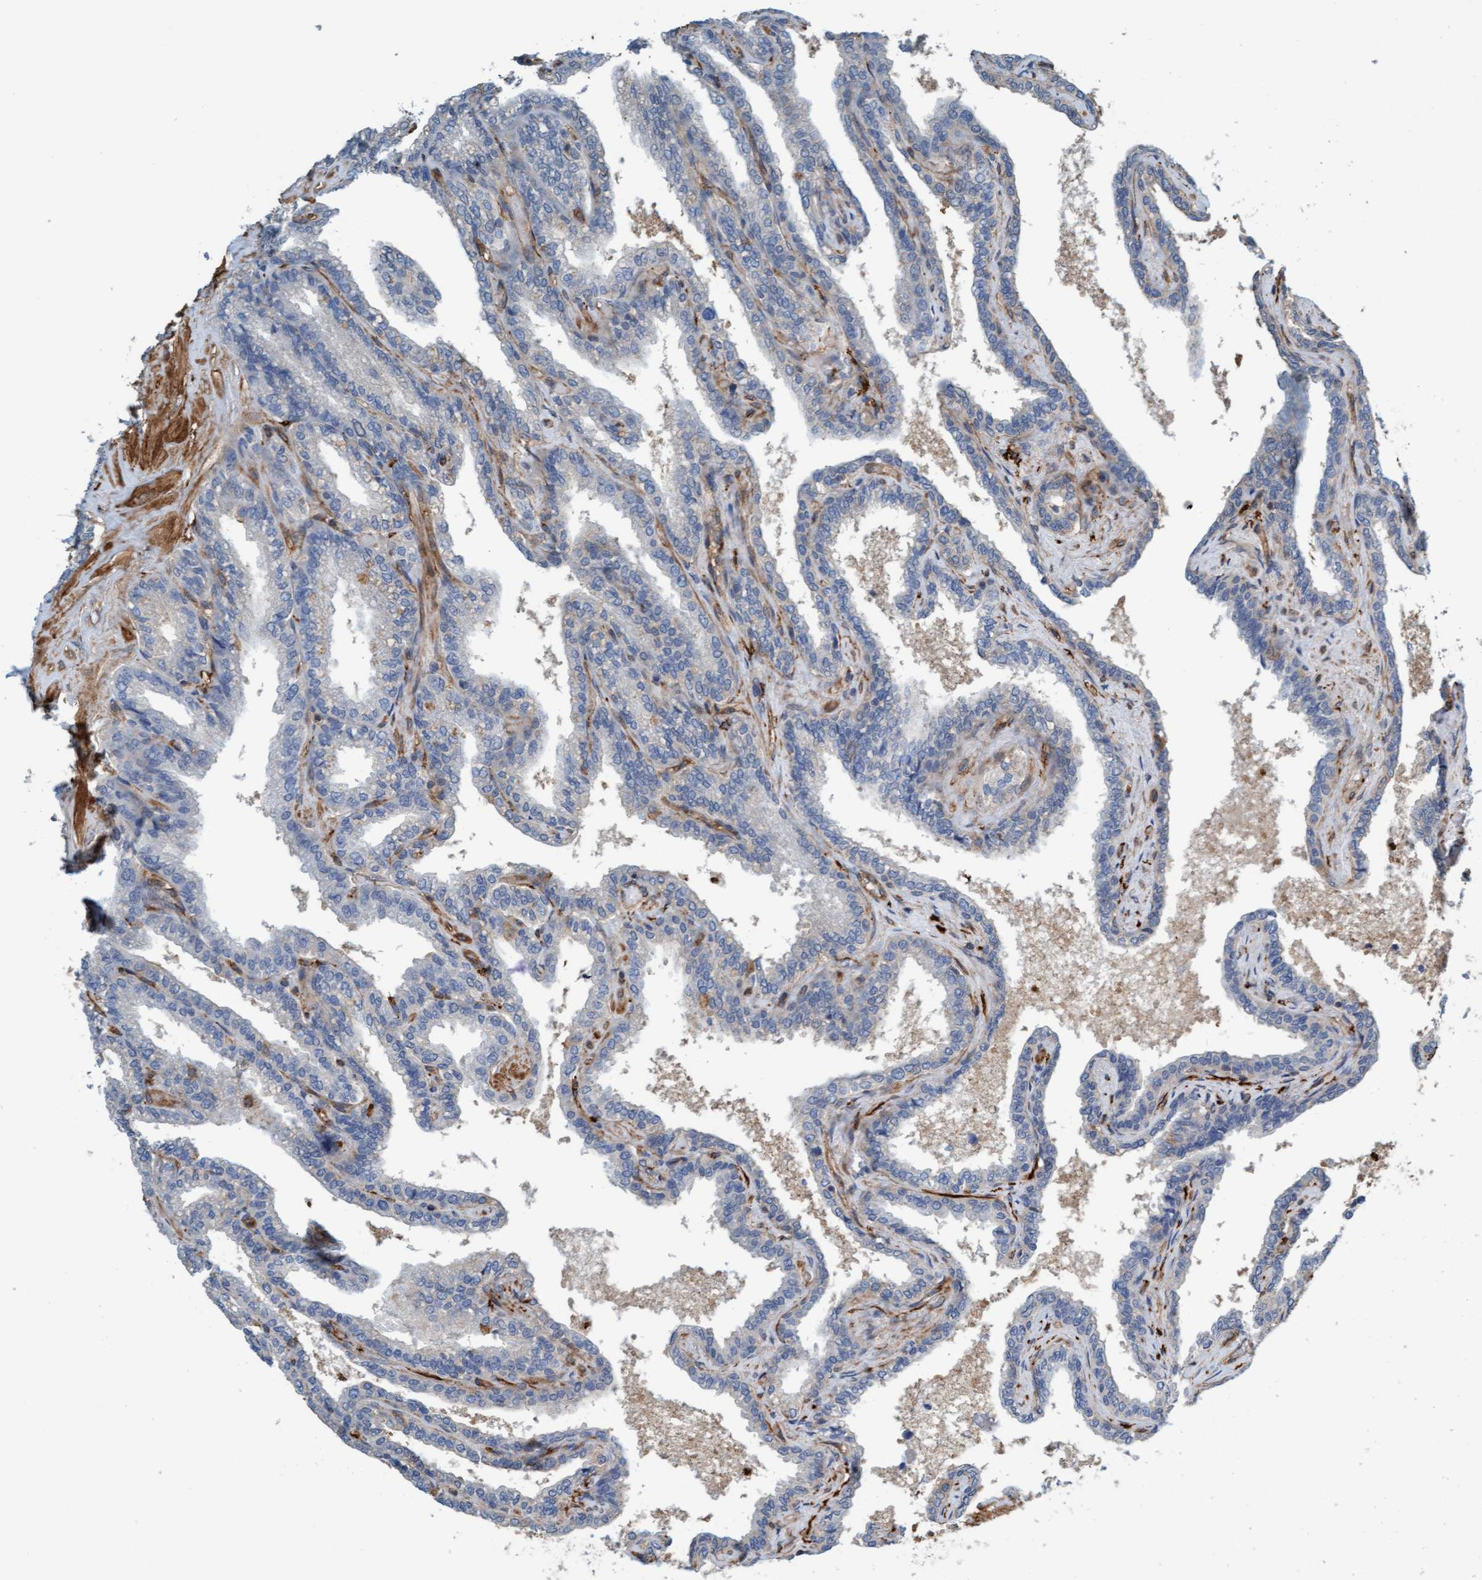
{"staining": {"intensity": "negative", "quantity": "none", "location": "none"}, "tissue": "seminal vesicle", "cell_type": "Glandular cells", "image_type": "normal", "snomed": [{"axis": "morphology", "description": "Normal tissue, NOS"}, {"axis": "topography", "description": "Seminal veicle"}], "caption": "This is an immunohistochemistry (IHC) photomicrograph of unremarkable seminal vesicle. There is no staining in glandular cells.", "gene": "FMNL3", "patient": {"sex": "male", "age": 46}}